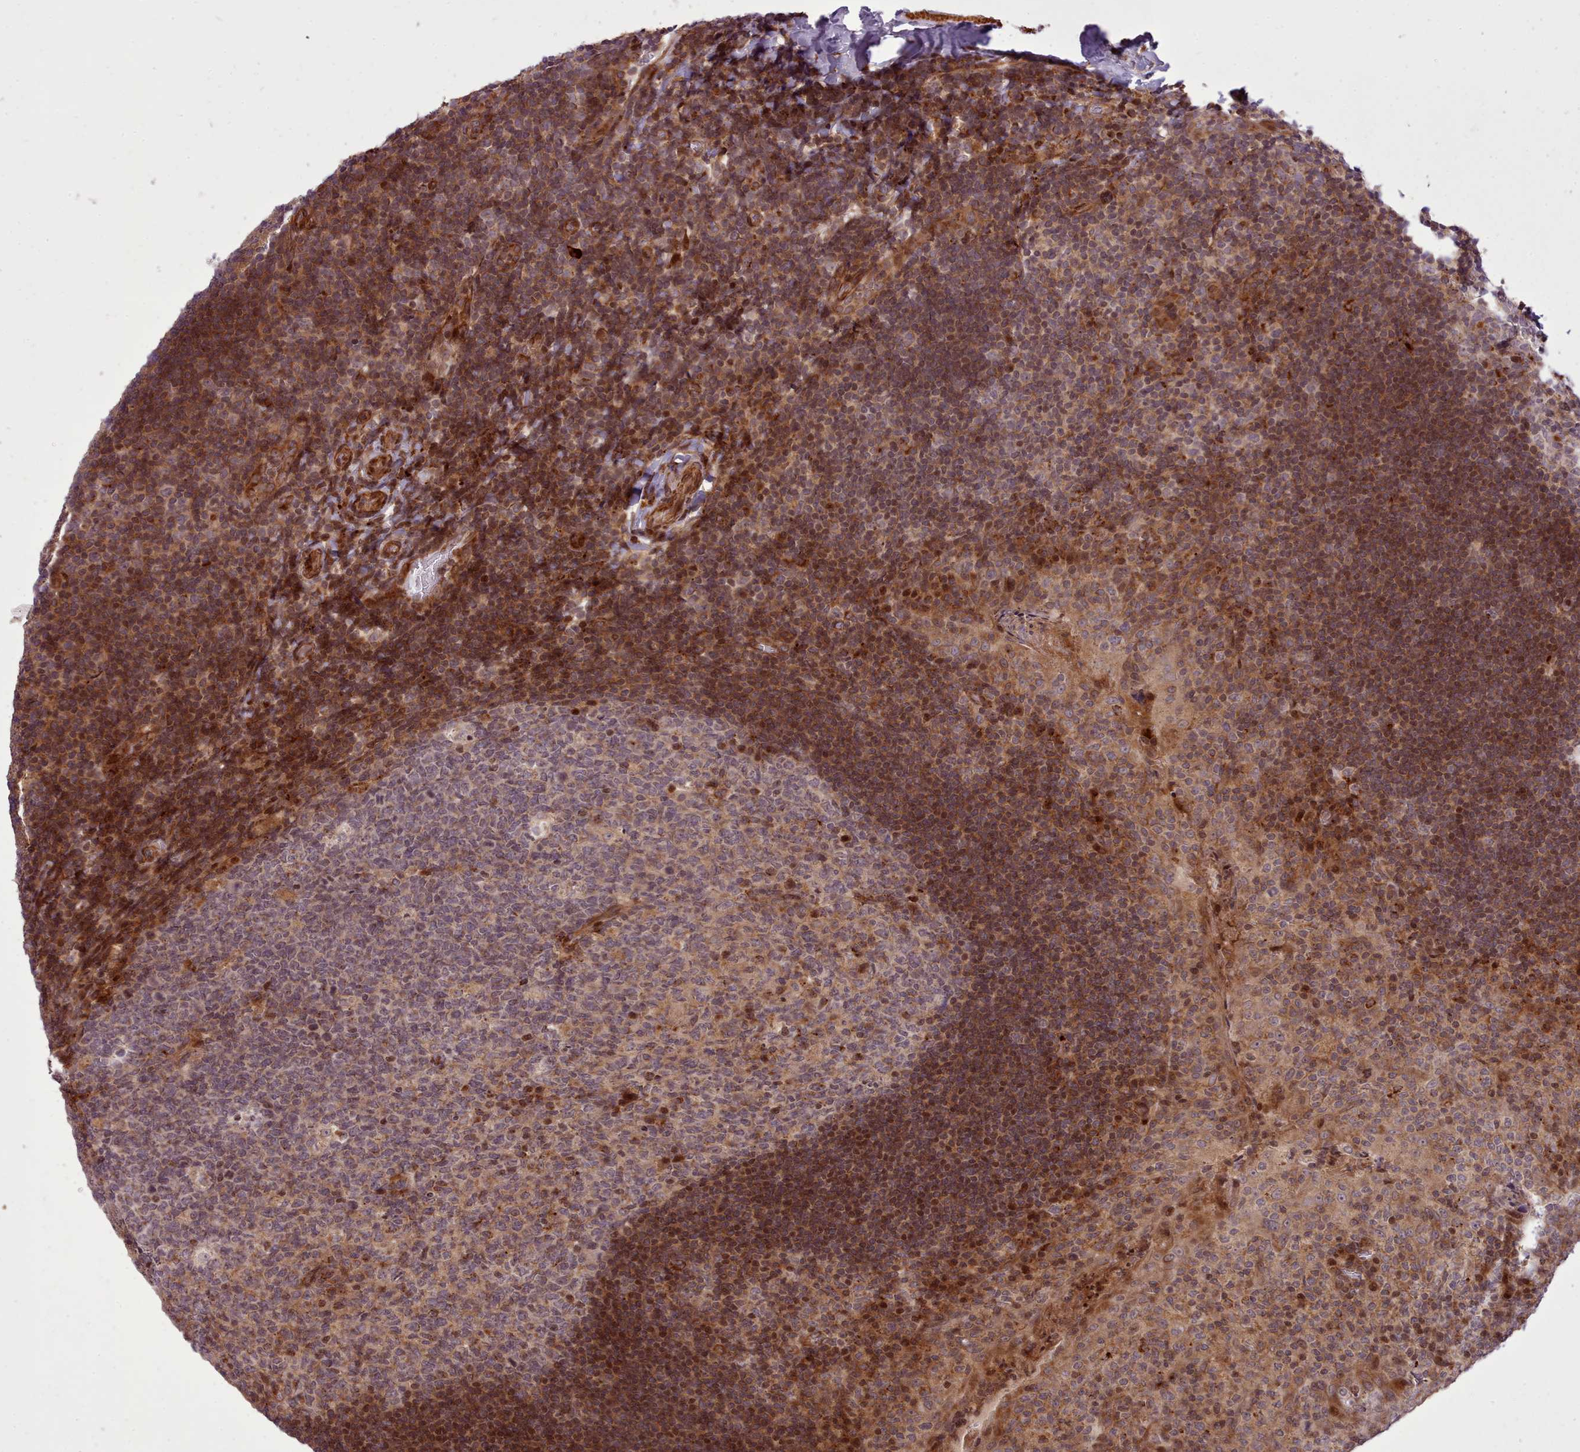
{"staining": {"intensity": "strong", "quantity": "<25%", "location": "cytoplasmic/membranous,nuclear"}, "tissue": "tonsil", "cell_type": "Germinal center cells", "image_type": "normal", "snomed": [{"axis": "morphology", "description": "Normal tissue, NOS"}, {"axis": "topography", "description": "Tonsil"}], "caption": "Tonsil stained with a brown dye exhibits strong cytoplasmic/membranous,nuclear positive staining in about <25% of germinal center cells.", "gene": "NLRP7", "patient": {"sex": "male", "age": 17}}